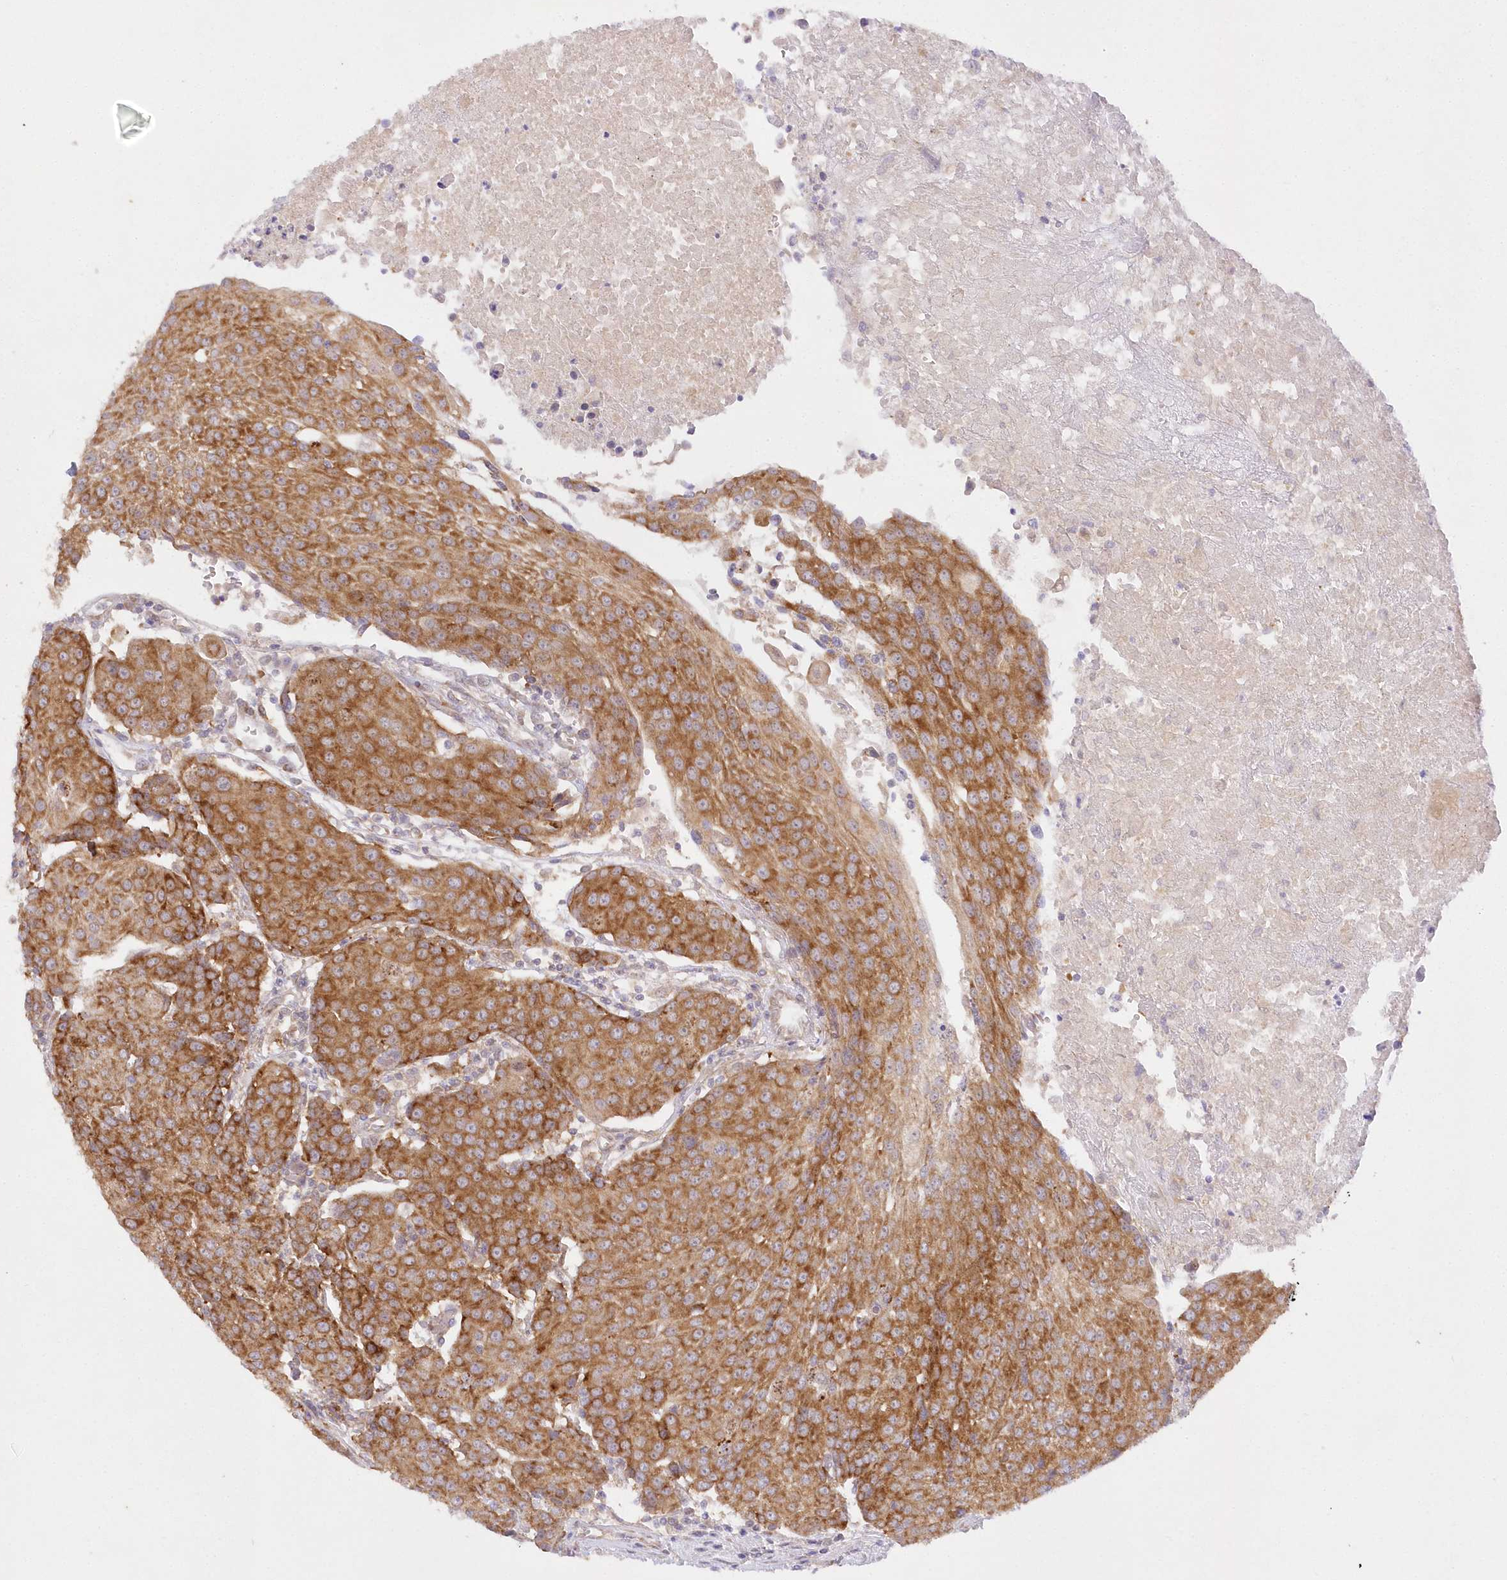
{"staining": {"intensity": "strong", "quantity": ">75%", "location": "cytoplasmic/membranous"}, "tissue": "urothelial cancer", "cell_type": "Tumor cells", "image_type": "cancer", "snomed": [{"axis": "morphology", "description": "Urothelial carcinoma, High grade"}, {"axis": "topography", "description": "Urinary bladder"}], "caption": "Urothelial cancer tissue demonstrates strong cytoplasmic/membranous positivity in about >75% of tumor cells", "gene": "RNPEP", "patient": {"sex": "female", "age": 85}}